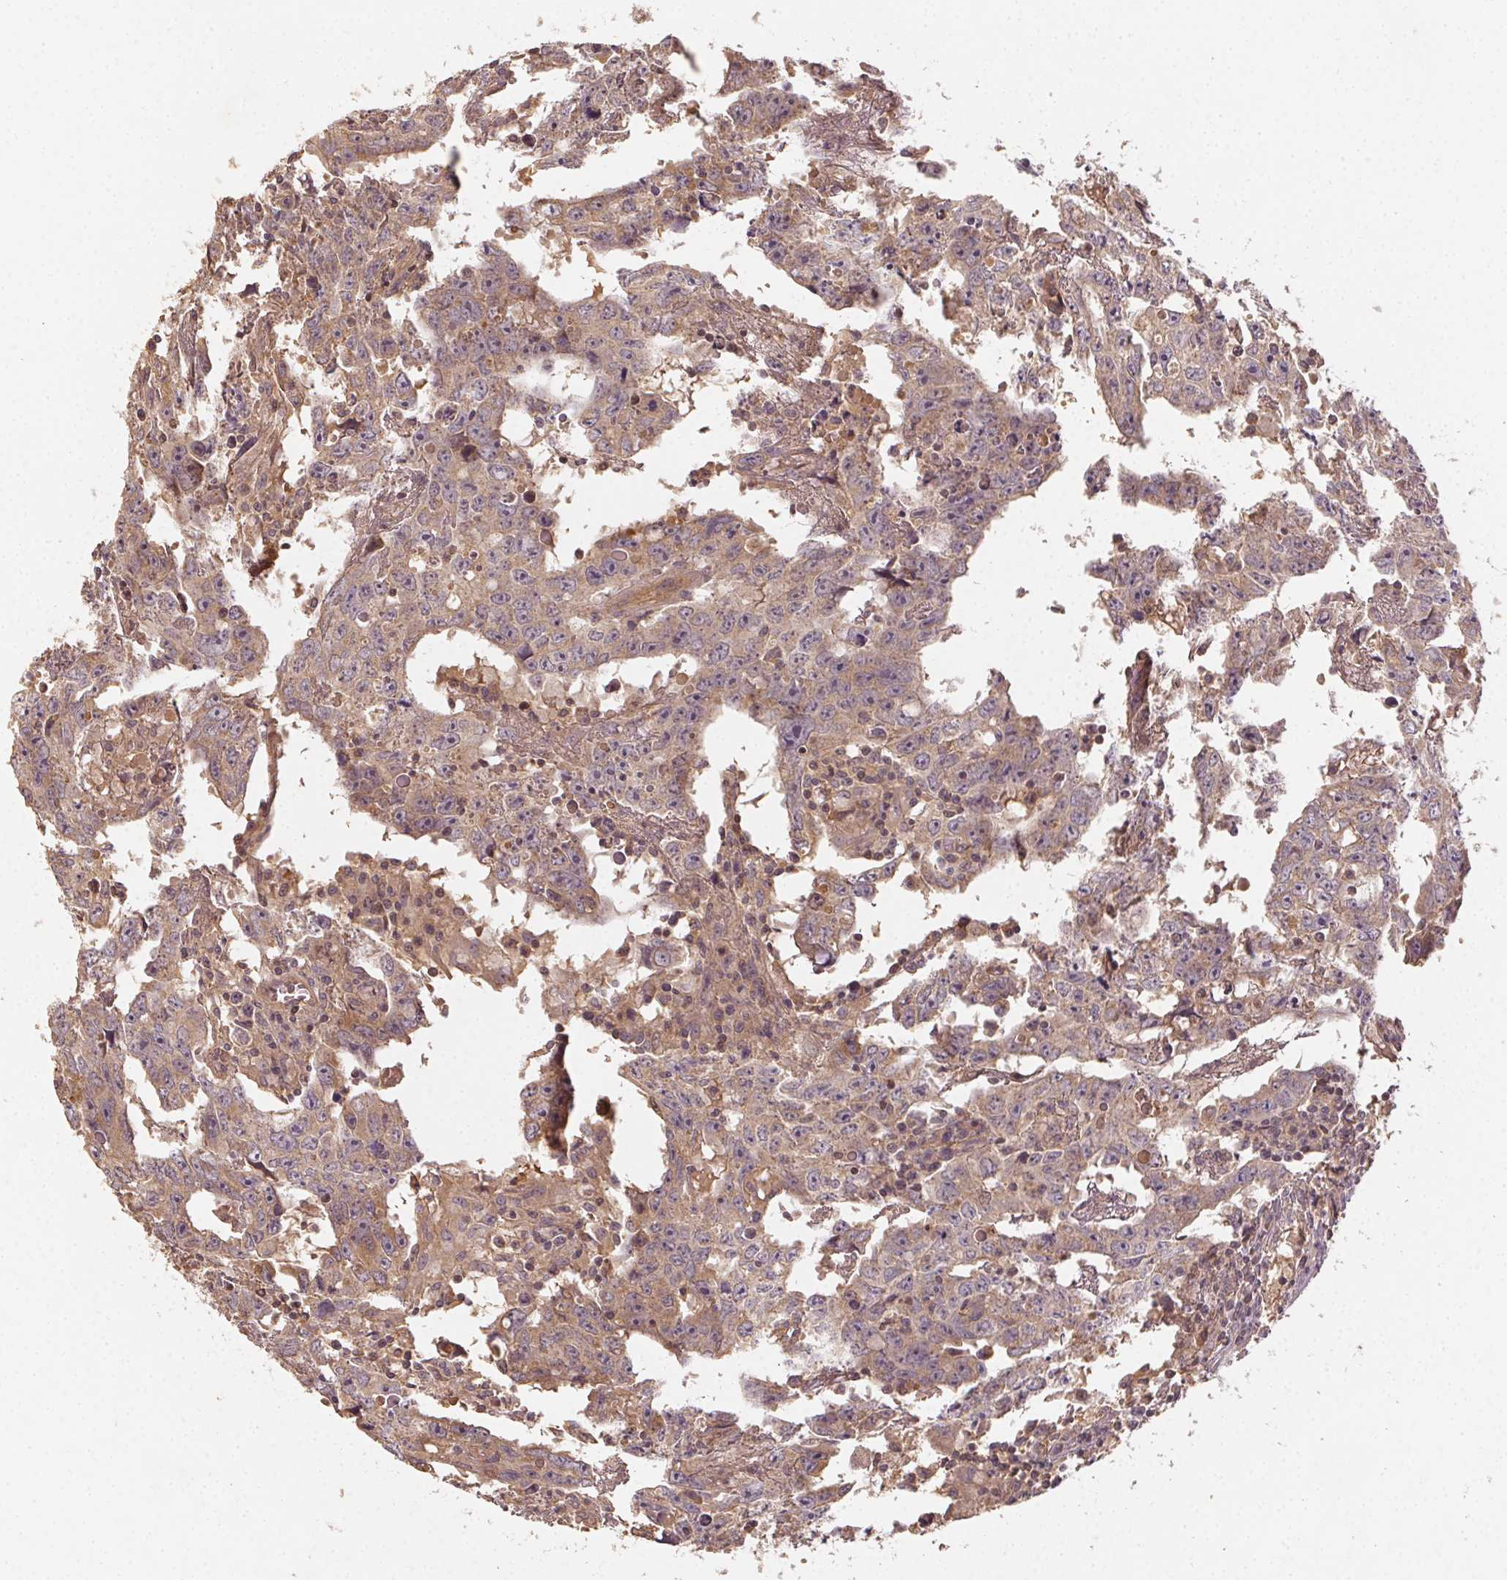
{"staining": {"intensity": "weak", "quantity": ">75%", "location": "cytoplasmic/membranous"}, "tissue": "testis cancer", "cell_type": "Tumor cells", "image_type": "cancer", "snomed": [{"axis": "morphology", "description": "Carcinoma, Embryonal, NOS"}, {"axis": "topography", "description": "Testis"}], "caption": "A micrograph of embryonal carcinoma (testis) stained for a protein demonstrates weak cytoplasmic/membranous brown staining in tumor cells. (Brightfield microscopy of DAB IHC at high magnification).", "gene": "RALA", "patient": {"sex": "male", "age": 22}}